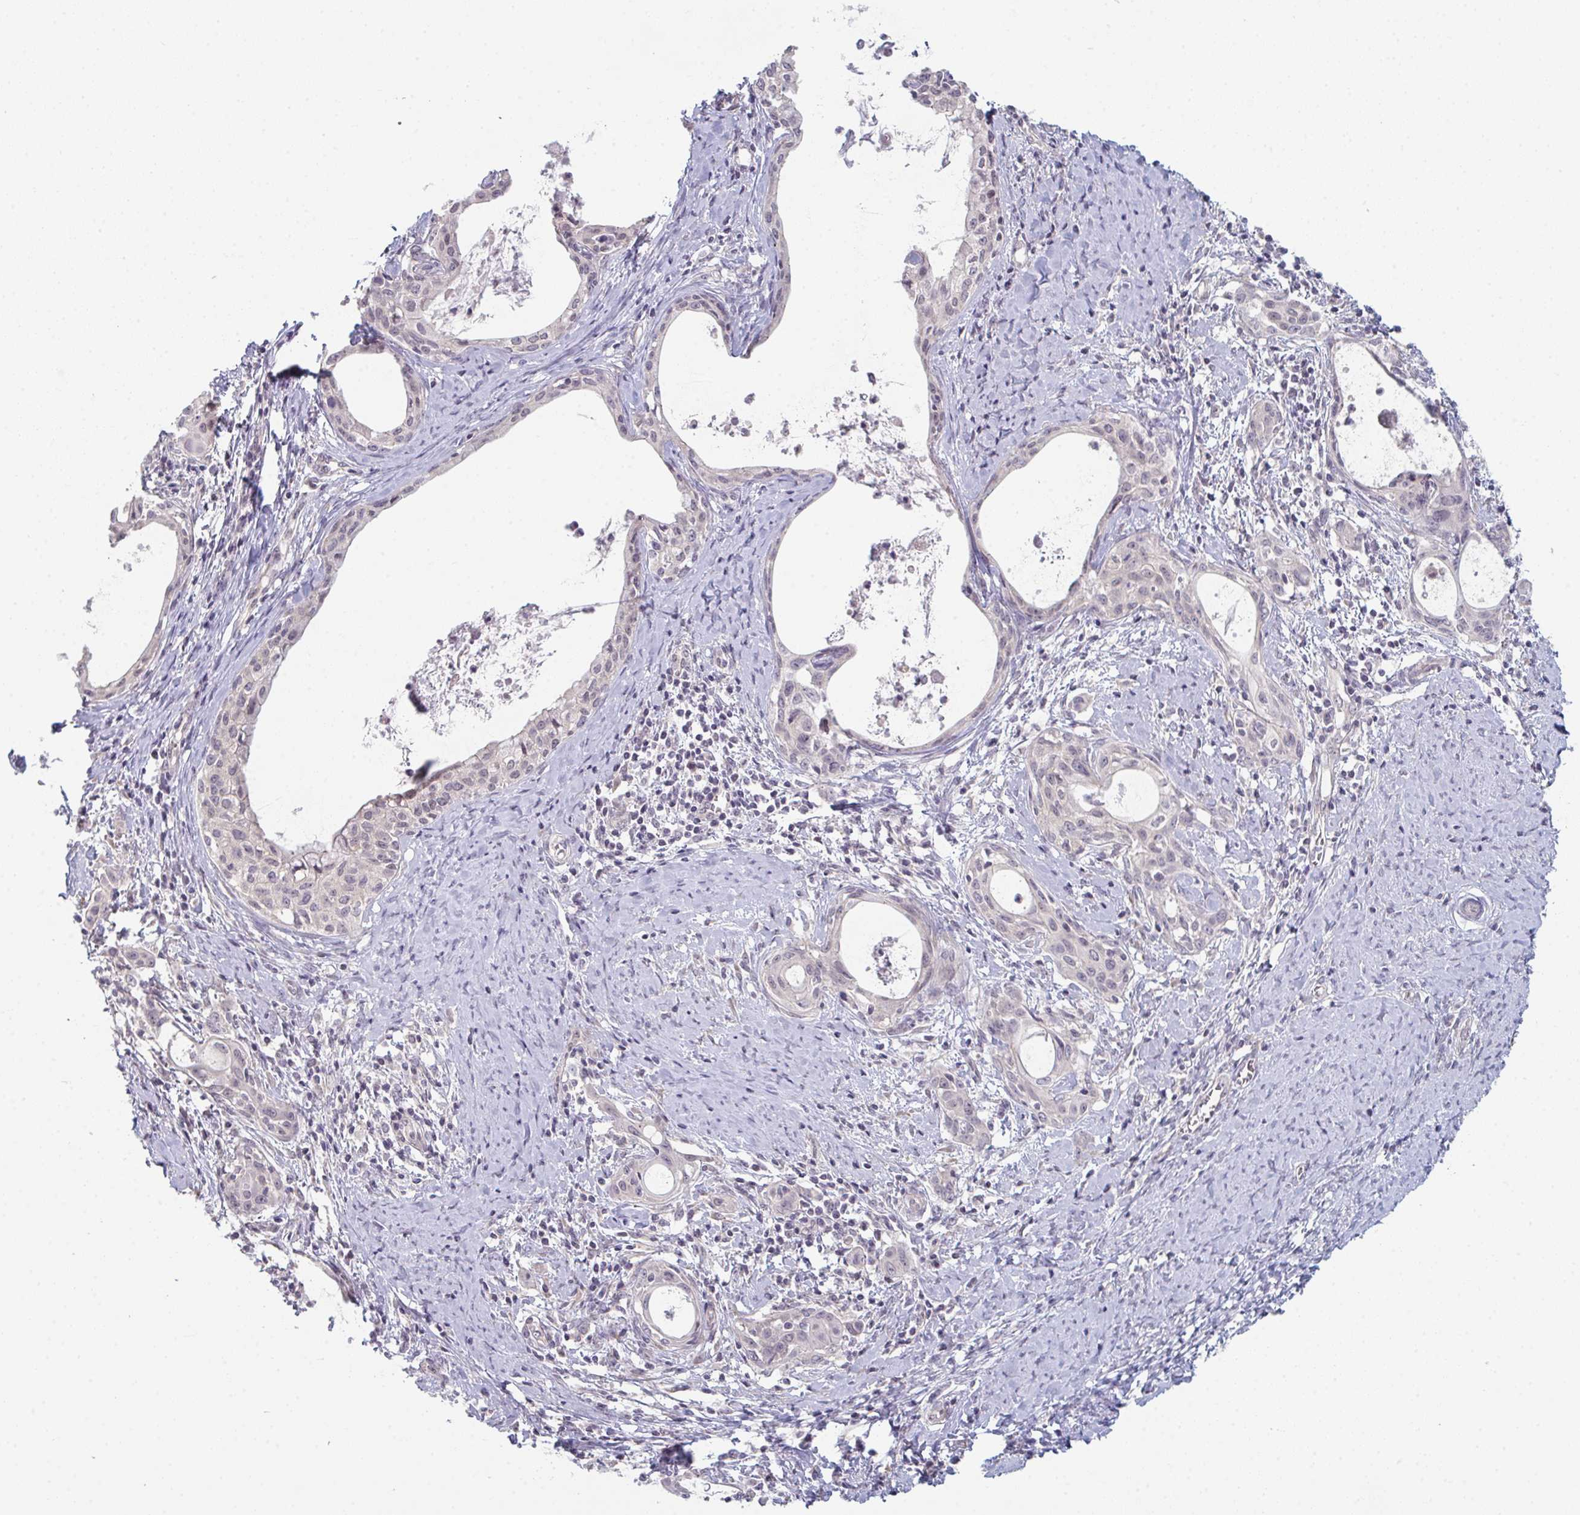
{"staining": {"intensity": "negative", "quantity": "none", "location": "none"}, "tissue": "cervical cancer", "cell_type": "Tumor cells", "image_type": "cancer", "snomed": [{"axis": "morphology", "description": "Squamous cell carcinoma, NOS"}, {"axis": "morphology", "description": "Adenocarcinoma, NOS"}, {"axis": "topography", "description": "Cervix"}], "caption": "This histopathology image is of adenocarcinoma (cervical) stained with IHC to label a protein in brown with the nuclei are counter-stained blue. There is no expression in tumor cells.", "gene": "ZNF214", "patient": {"sex": "female", "age": 52}}